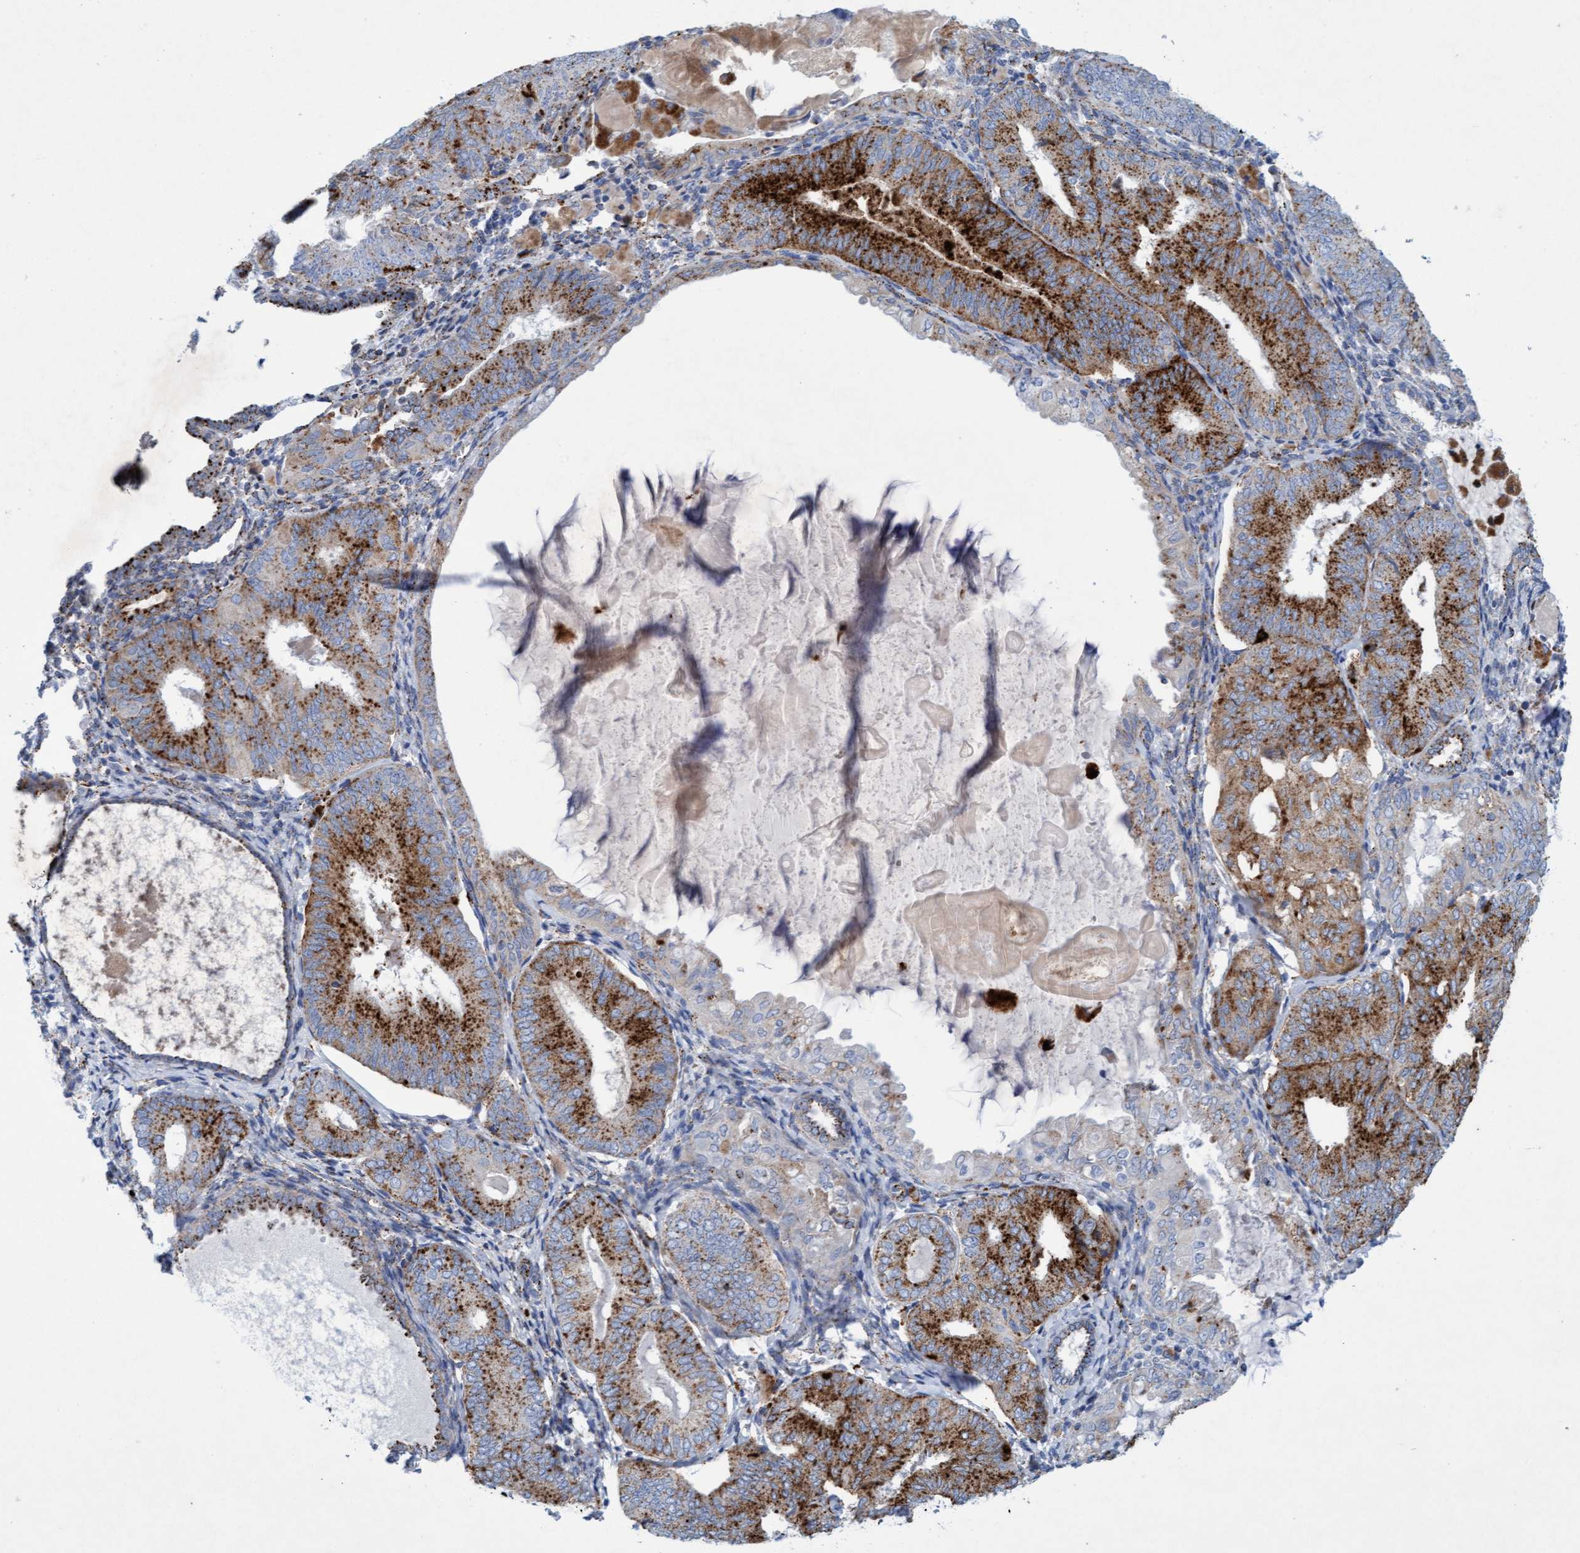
{"staining": {"intensity": "strong", "quantity": "25%-75%", "location": "cytoplasmic/membranous"}, "tissue": "endometrial cancer", "cell_type": "Tumor cells", "image_type": "cancer", "snomed": [{"axis": "morphology", "description": "Adenocarcinoma, NOS"}, {"axis": "topography", "description": "Endometrium"}], "caption": "The micrograph demonstrates staining of adenocarcinoma (endometrial), revealing strong cytoplasmic/membranous protein staining (brown color) within tumor cells. (Brightfield microscopy of DAB IHC at high magnification).", "gene": "SGSH", "patient": {"sex": "female", "age": 81}}